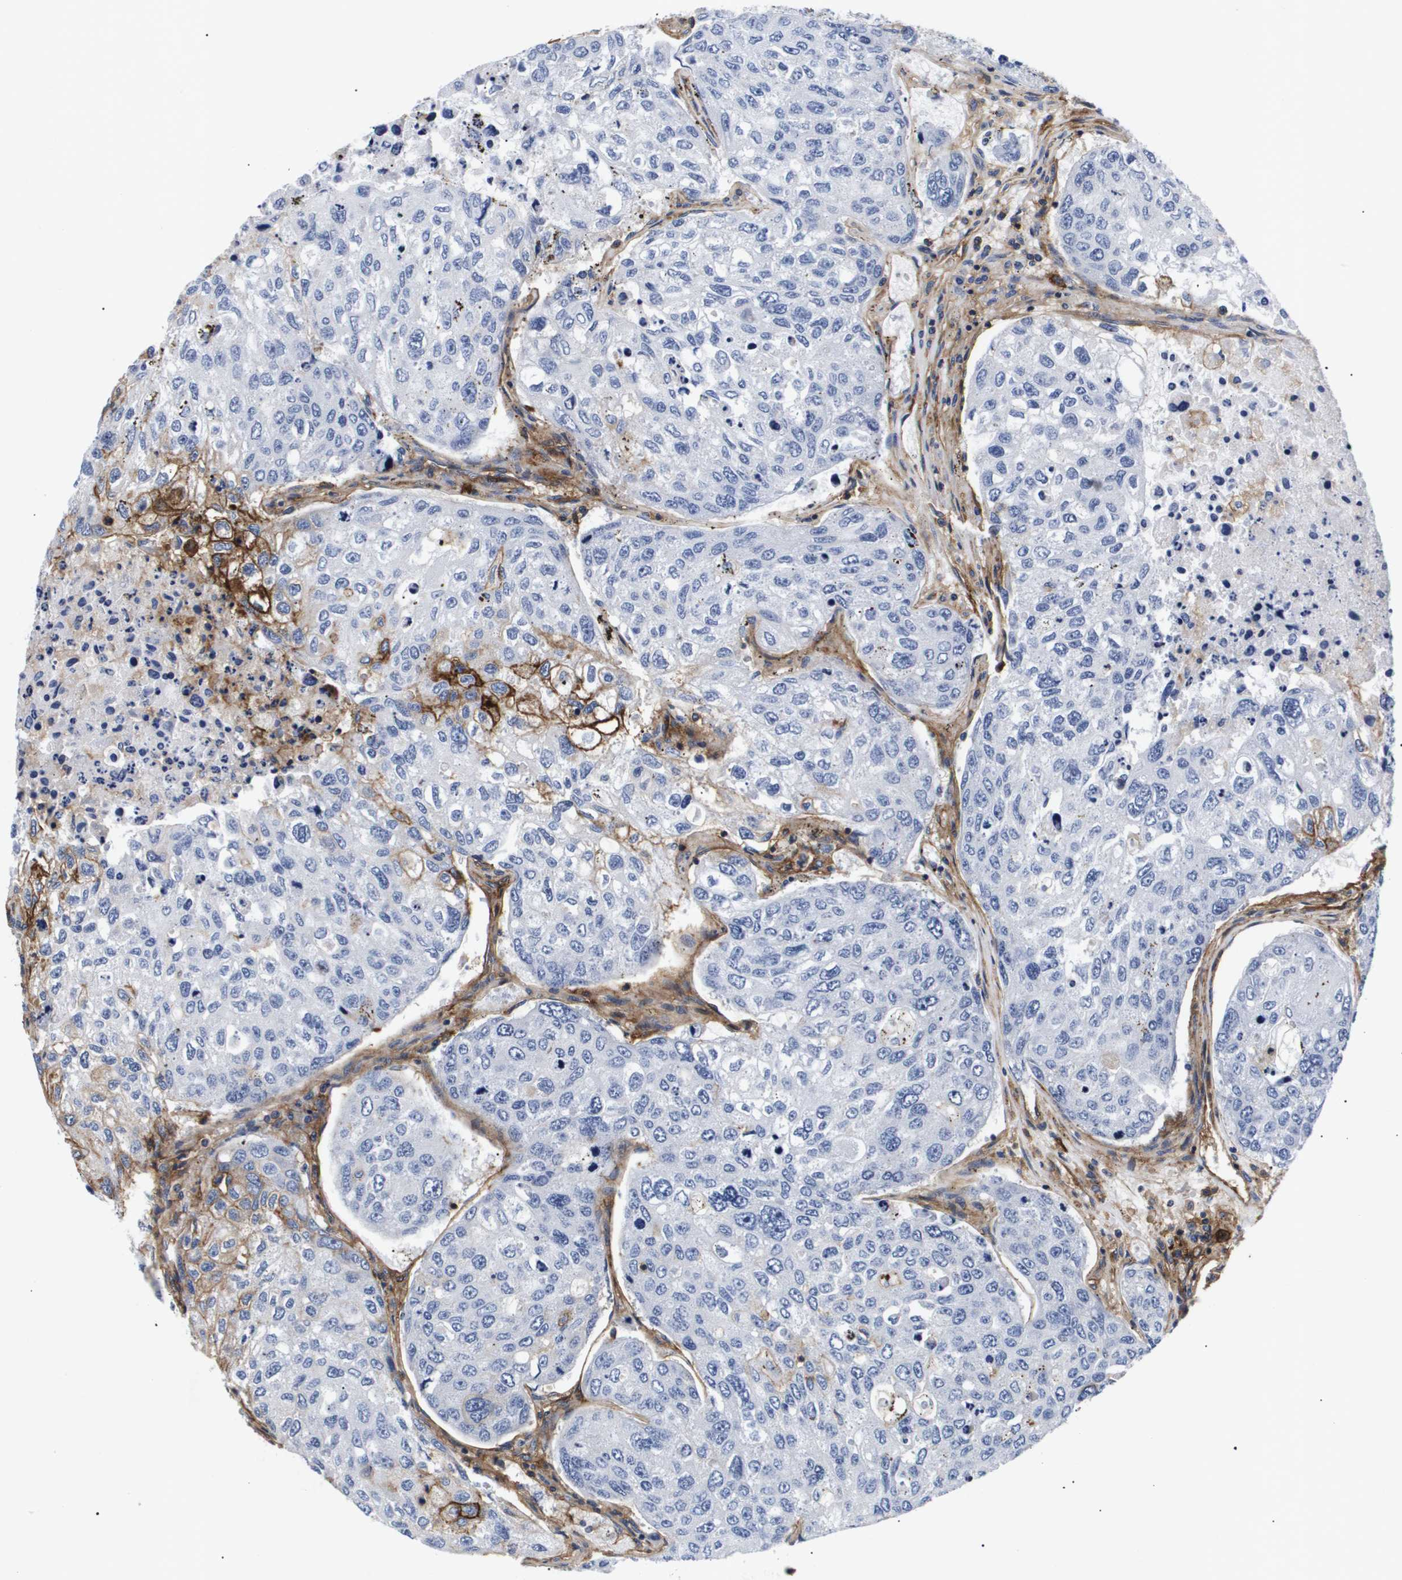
{"staining": {"intensity": "negative", "quantity": "none", "location": "none"}, "tissue": "urothelial cancer", "cell_type": "Tumor cells", "image_type": "cancer", "snomed": [{"axis": "morphology", "description": "Urothelial carcinoma, High grade"}, {"axis": "topography", "description": "Lymph node"}, {"axis": "topography", "description": "Urinary bladder"}], "caption": "This image is of urothelial cancer stained with immunohistochemistry (IHC) to label a protein in brown with the nuclei are counter-stained blue. There is no positivity in tumor cells.", "gene": "SHD", "patient": {"sex": "male", "age": 51}}